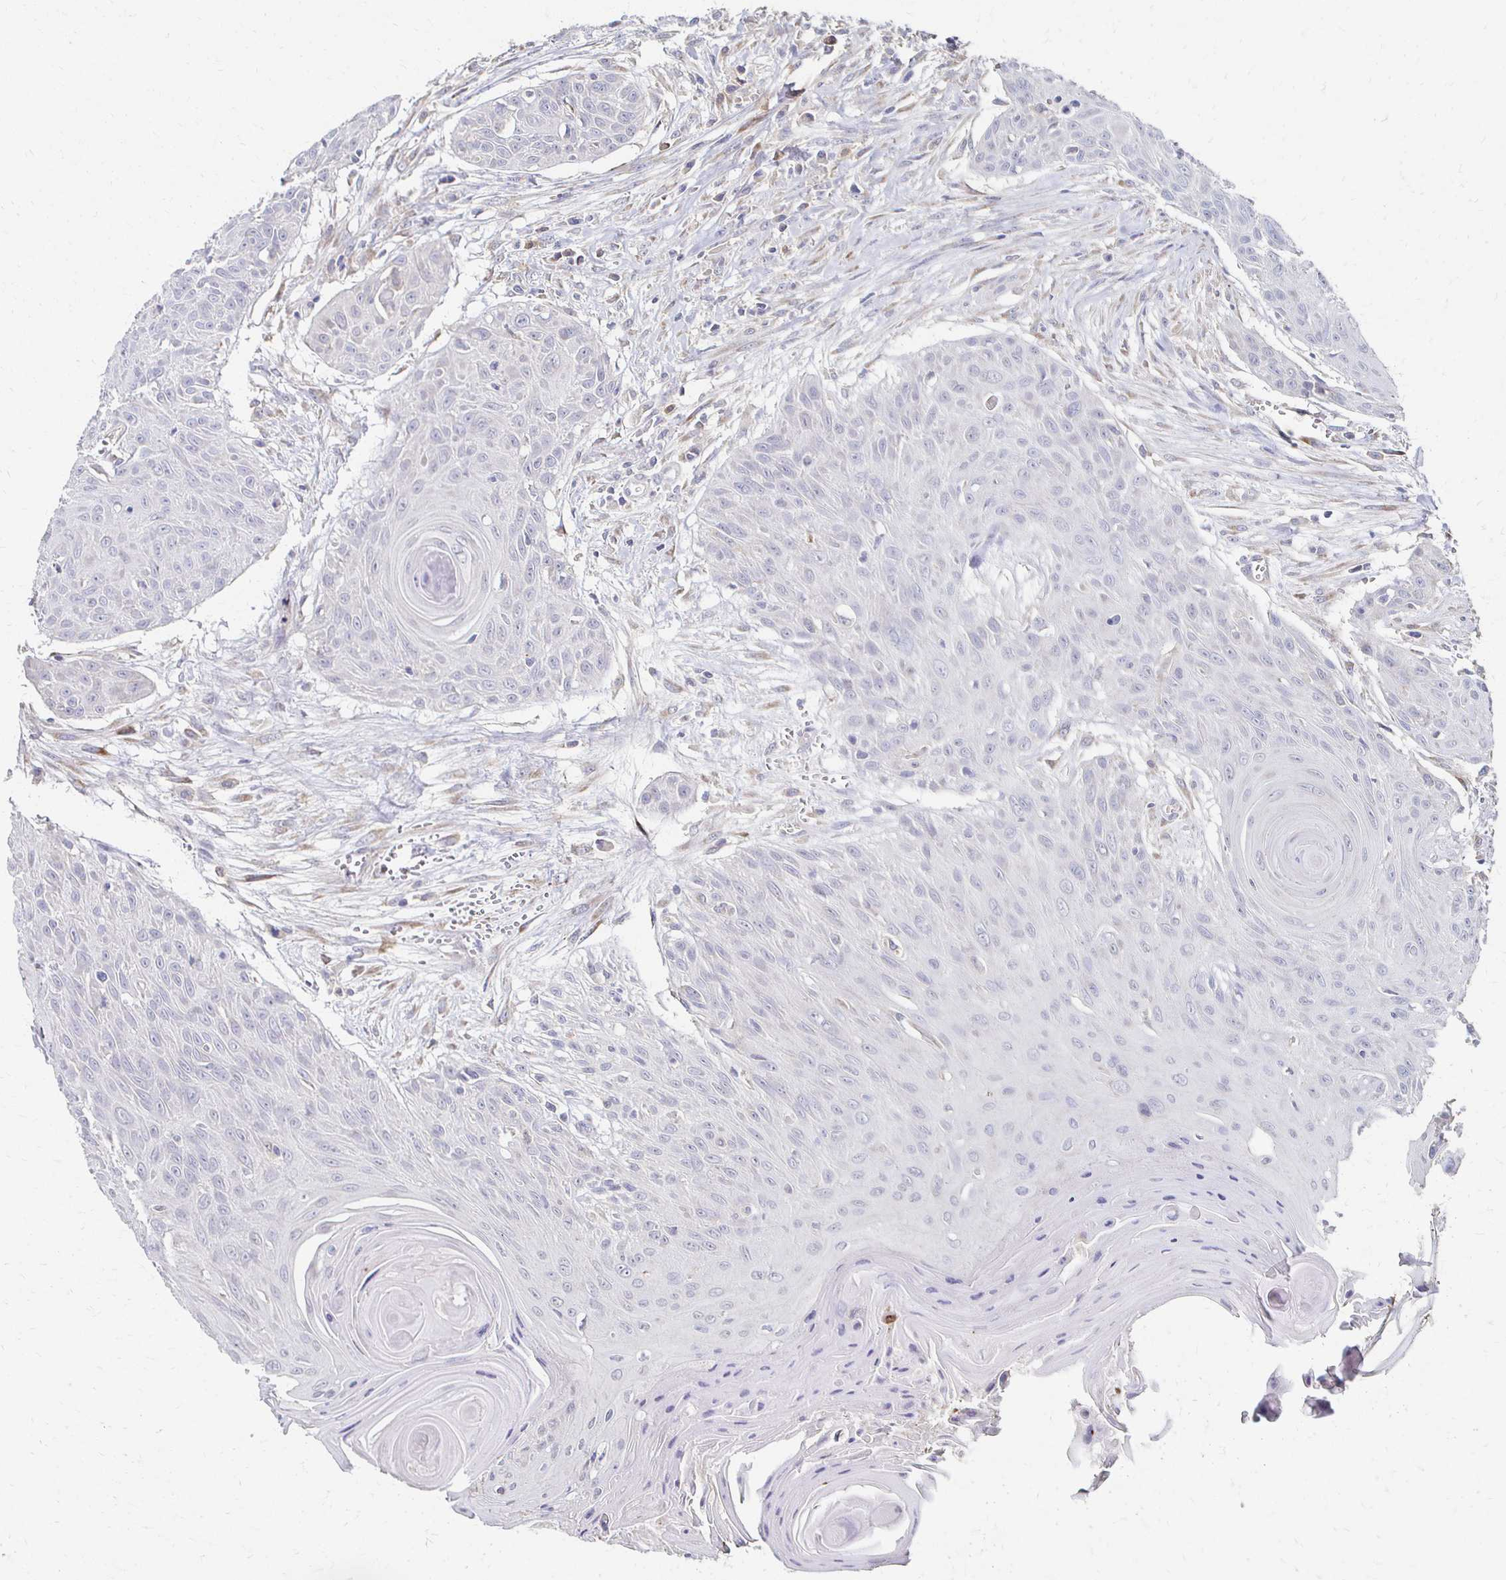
{"staining": {"intensity": "negative", "quantity": "none", "location": "none"}, "tissue": "head and neck cancer", "cell_type": "Tumor cells", "image_type": "cancer", "snomed": [{"axis": "morphology", "description": "Squamous cell carcinoma, NOS"}, {"axis": "topography", "description": "Lymph node"}, {"axis": "topography", "description": "Salivary gland"}, {"axis": "topography", "description": "Head-Neck"}], "caption": "High magnification brightfield microscopy of squamous cell carcinoma (head and neck) stained with DAB (3,3'-diaminobenzidine) (brown) and counterstained with hematoxylin (blue): tumor cells show no significant staining. (DAB (3,3'-diaminobenzidine) immunohistochemistry visualized using brightfield microscopy, high magnification).", "gene": "CX3CR1", "patient": {"sex": "female", "age": 74}}